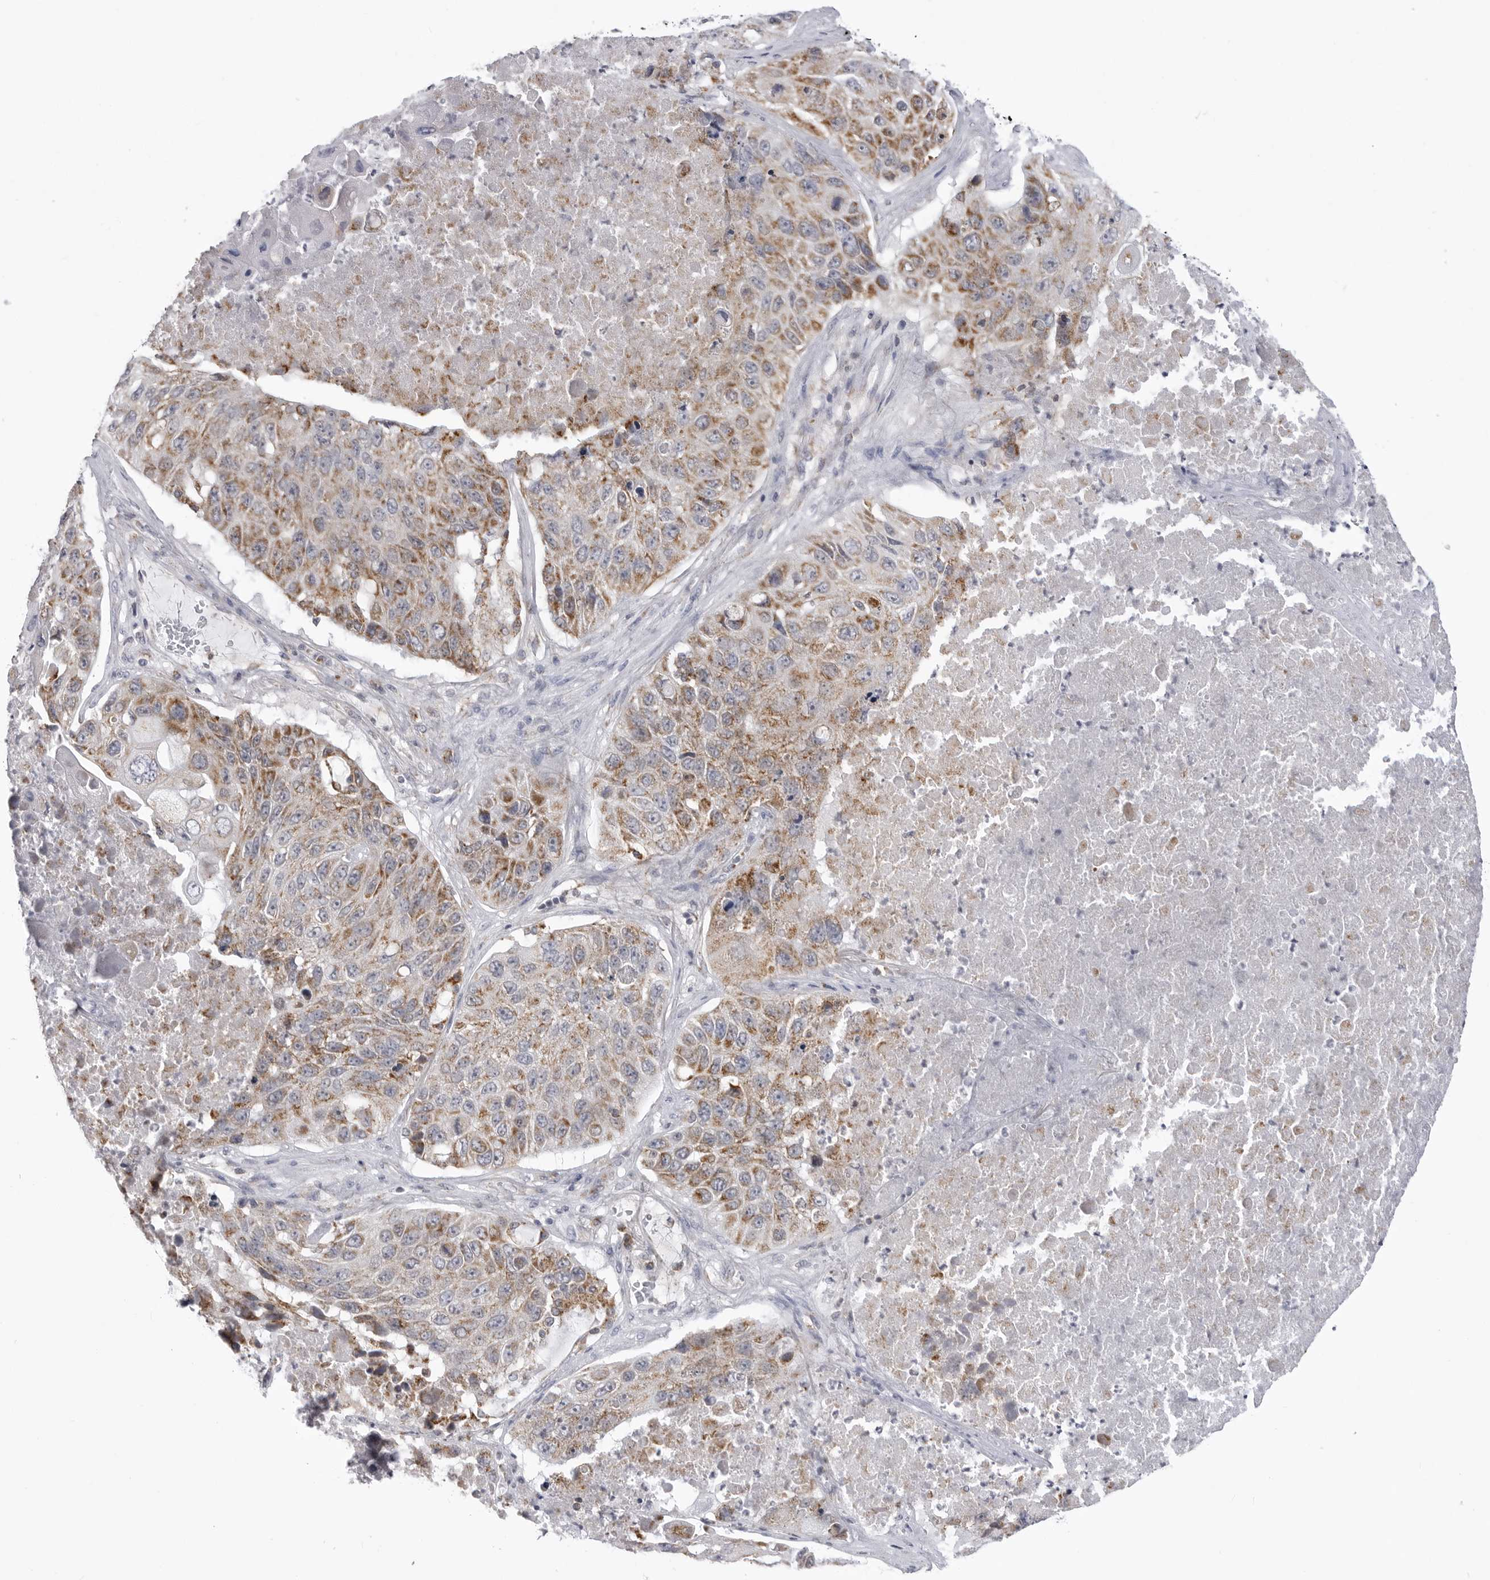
{"staining": {"intensity": "moderate", "quantity": ">75%", "location": "cytoplasmic/membranous"}, "tissue": "lung cancer", "cell_type": "Tumor cells", "image_type": "cancer", "snomed": [{"axis": "morphology", "description": "Squamous cell carcinoma, NOS"}, {"axis": "topography", "description": "Lung"}], "caption": "A histopathology image of human lung cancer (squamous cell carcinoma) stained for a protein reveals moderate cytoplasmic/membranous brown staining in tumor cells.", "gene": "FH", "patient": {"sex": "male", "age": 61}}